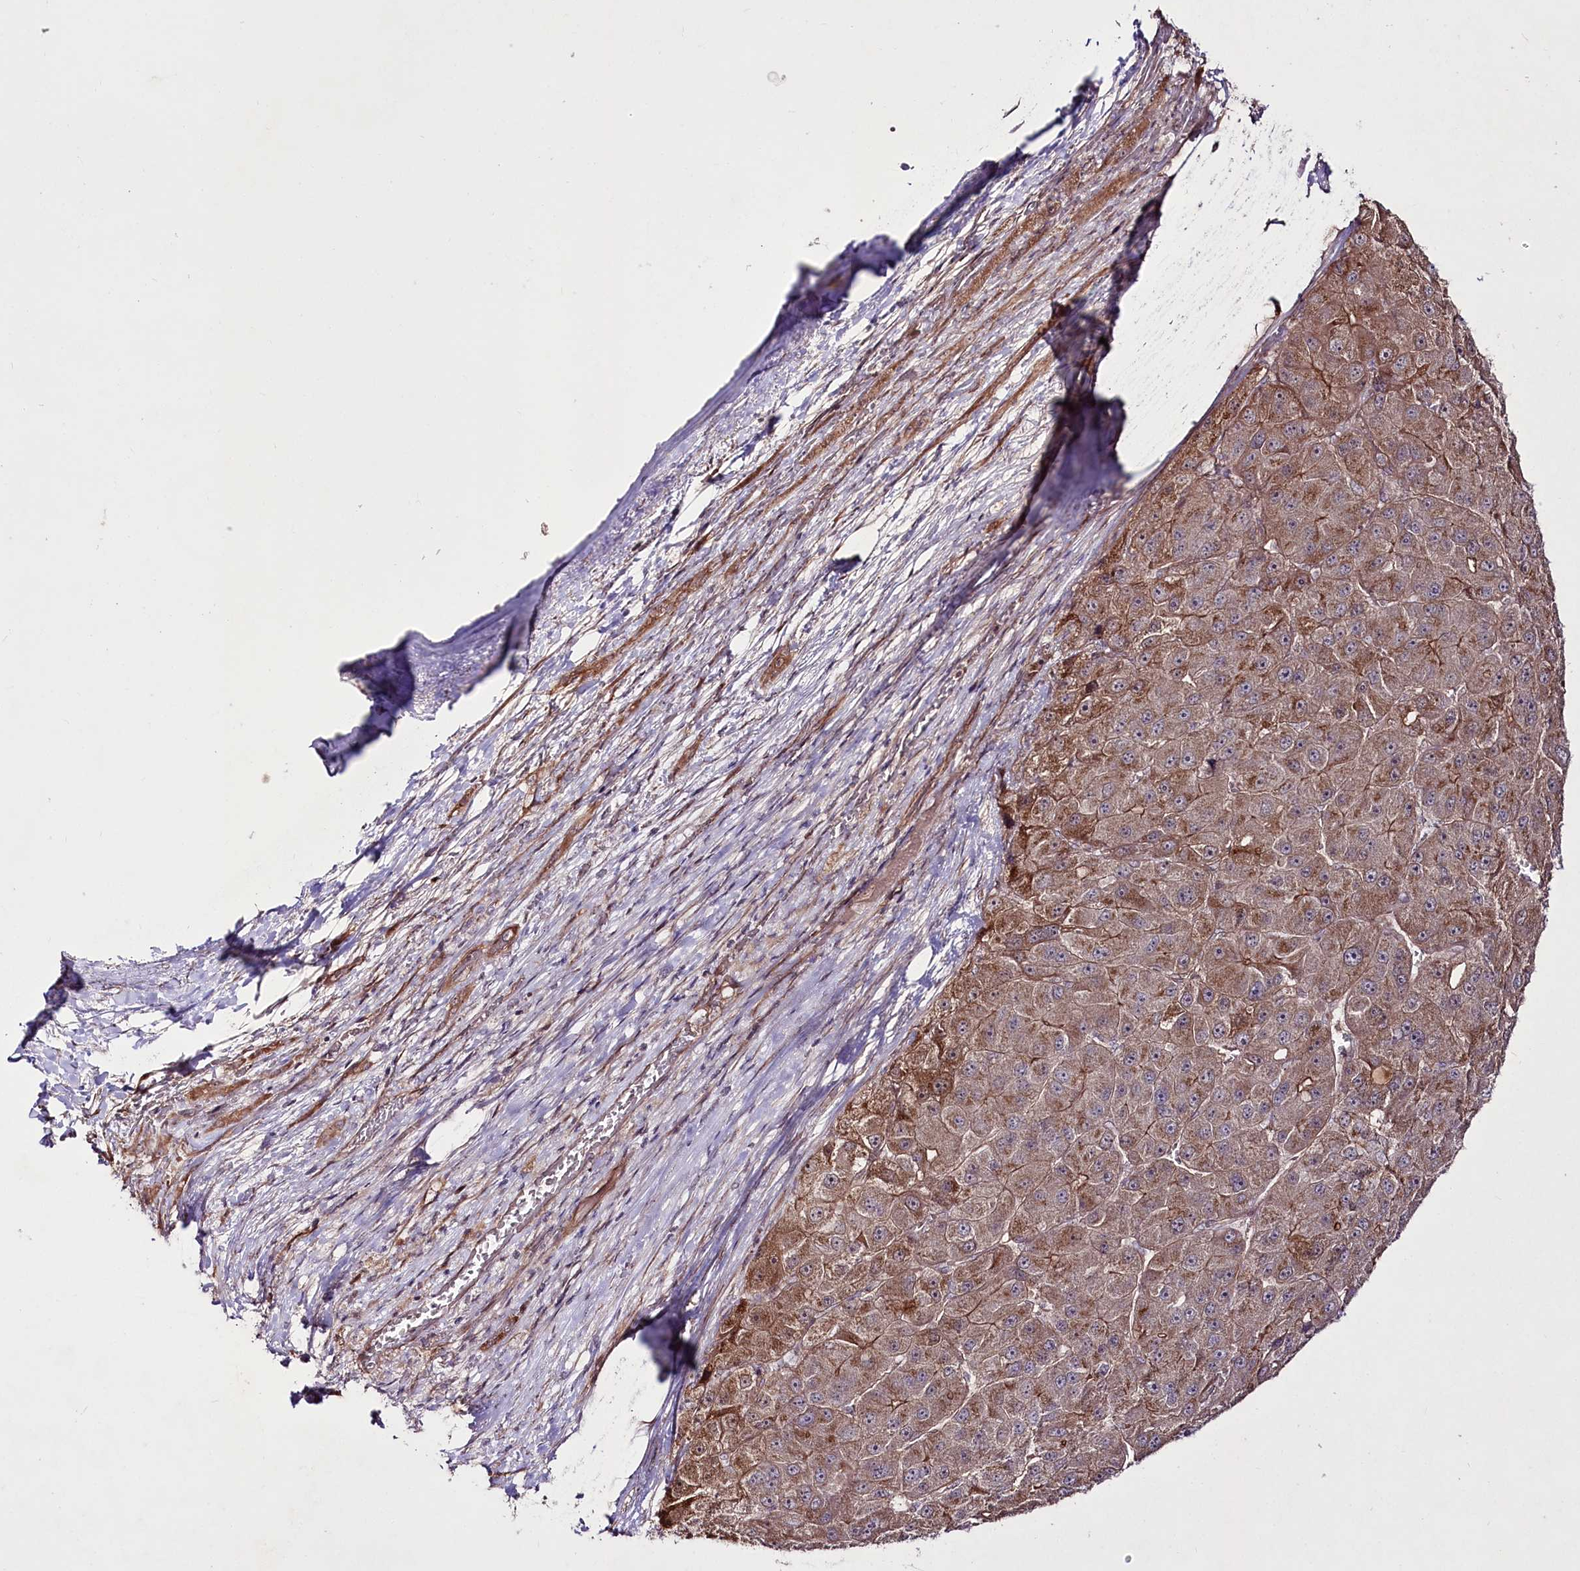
{"staining": {"intensity": "moderate", "quantity": "25%-75%", "location": "cytoplasmic/membranous"}, "tissue": "liver cancer", "cell_type": "Tumor cells", "image_type": "cancer", "snomed": [{"axis": "morphology", "description": "Carcinoma, Hepatocellular, NOS"}, {"axis": "topography", "description": "Liver"}], "caption": "High-magnification brightfield microscopy of liver hepatocellular carcinoma stained with DAB (3,3'-diaminobenzidine) (brown) and counterstained with hematoxylin (blue). tumor cells exhibit moderate cytoplasmic/membranous expression is present in about25%-75% of cells. (DAB (3,3'-diaminobenzidine) IHC with brightfield microscopy, high magnification).", "gene": "REXO2", "patient": {"sex": "female", "age": 73}}